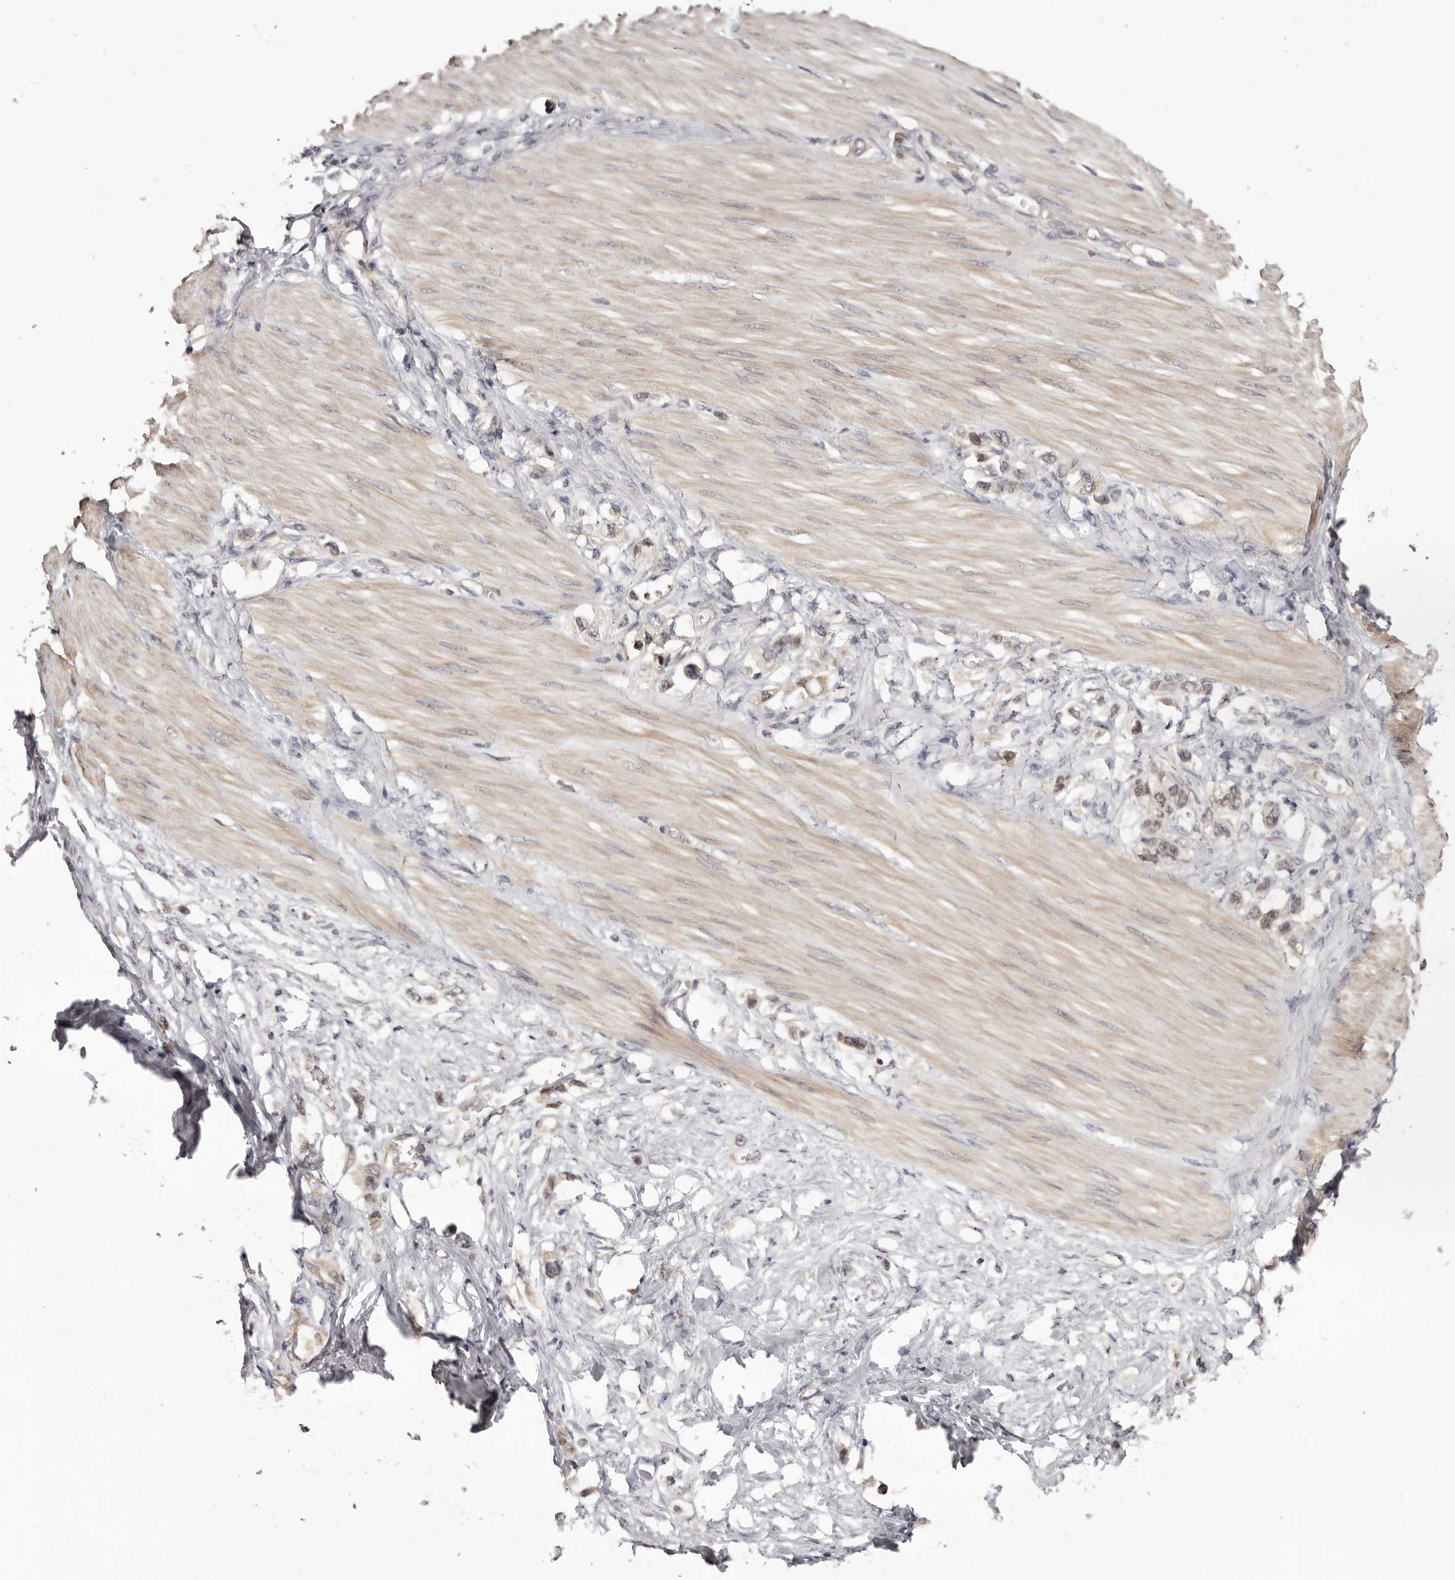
{"staining": {"intensity": "weak", "quantity": "<25%", "location": "cytoplasmic/membranous"}, "tissue": "stomach cancer", "cell_type": "Tumor cells", "image_type": "cancer", "snomed": [{"axis": "morphology", "description": "Adenocarcinoma, NOS"}, {"axis": "topography", "description": "Stomach"}], "caption": "A photomicrograph of human stomach cancer is negative for staining in tumor cells.", "gene": "NOL12", "patient": {"sex": "female", "age": 65}}